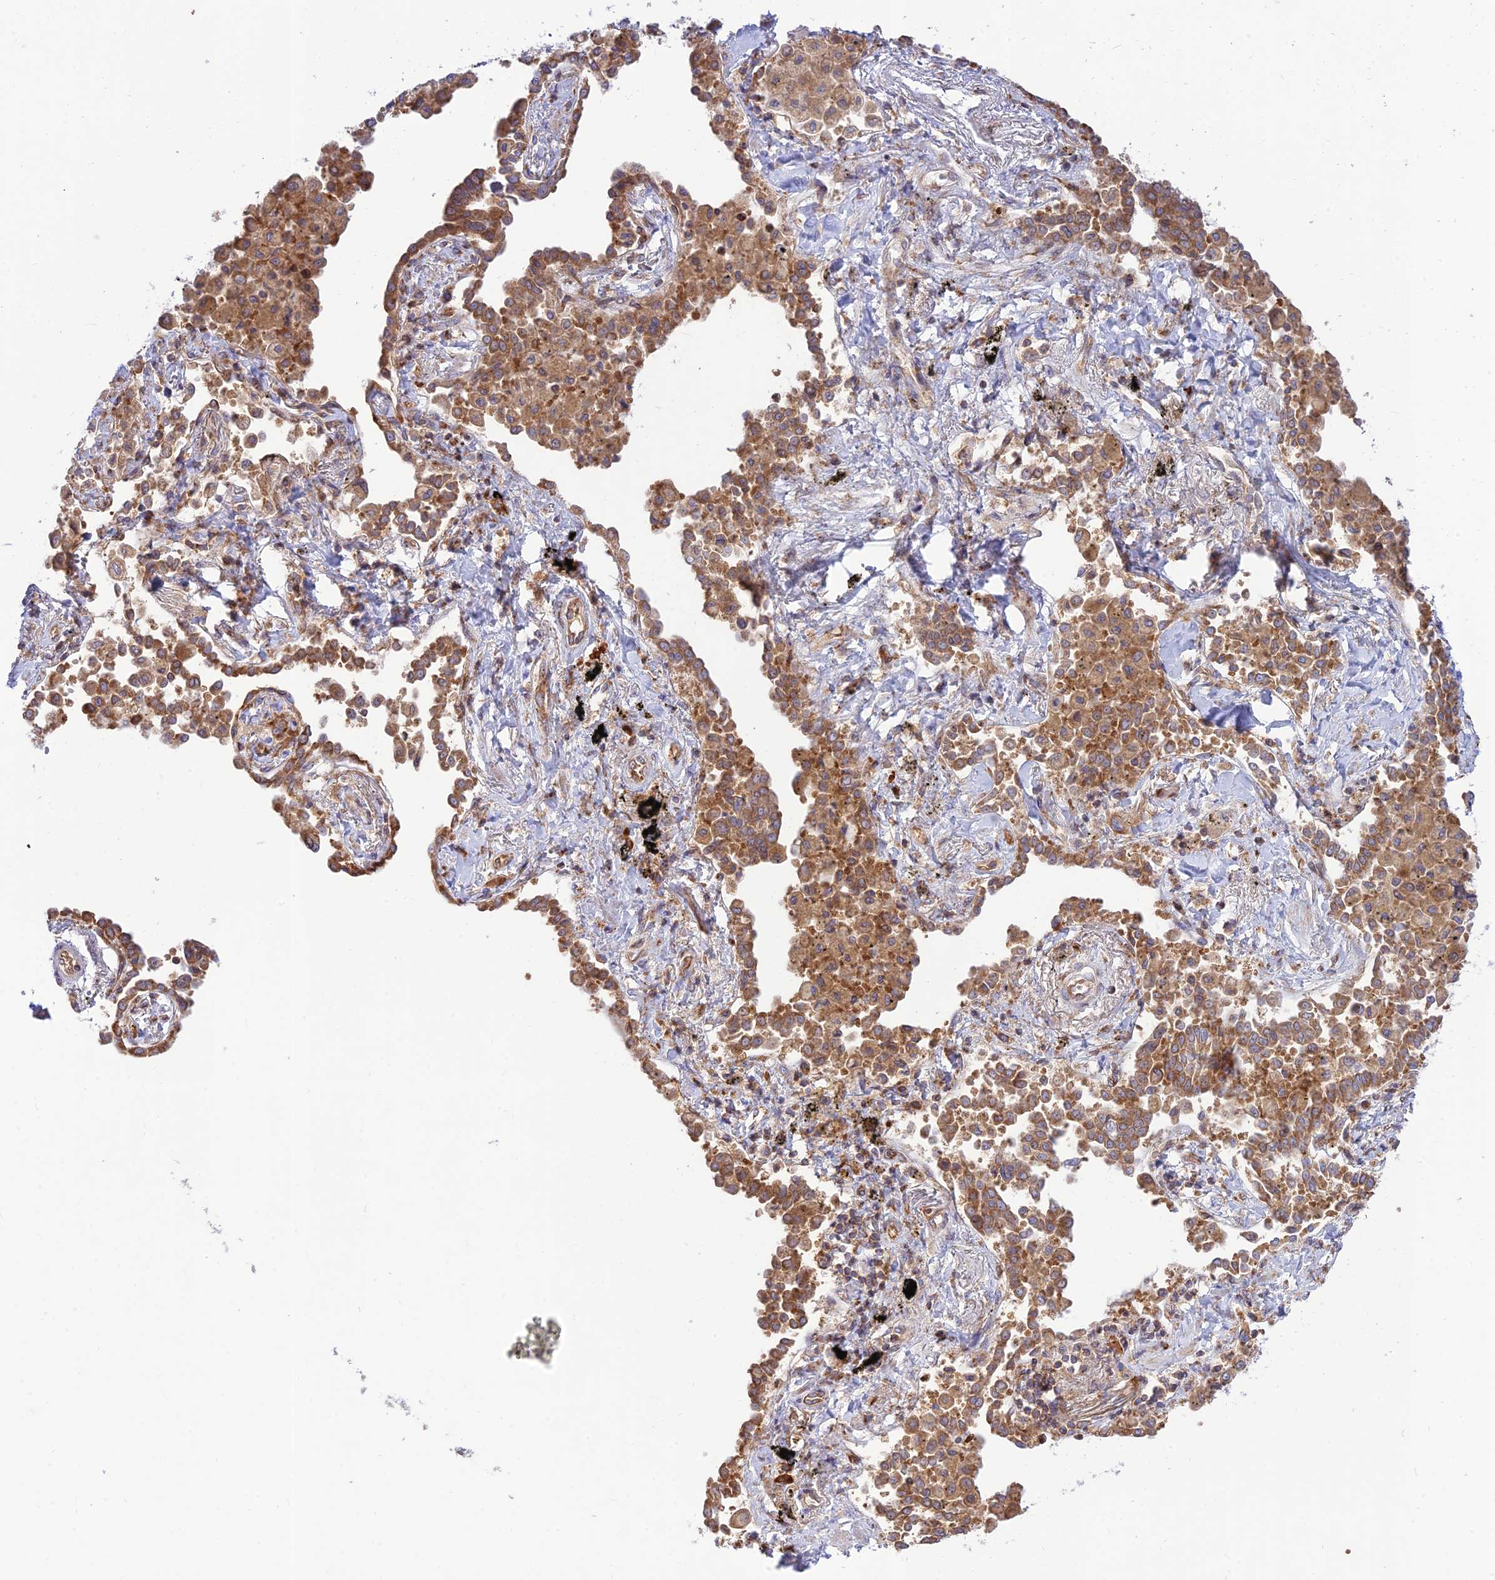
{"staining": {"intensity": "moderate", "quantity": ">75%", "location": "cytoplasmic/membranous"}, "tissue": "lung cancer", "cell_type": "Tumor cells", "image_type": "cancer", "snomed": [{"axis": "morphology", "description": "Adenocarcinoma, NOS"}, {"axis": "topography", "description": "Lung"}], "caption": "Brown immunohistochemical staining in lung adenocarcinoma demonstrates moderate cytoplasmic/membranous expression in approximately >75% of tumor cells.", "gene": "PIMREG", "patient": {"sex": "male", "age": 67}}